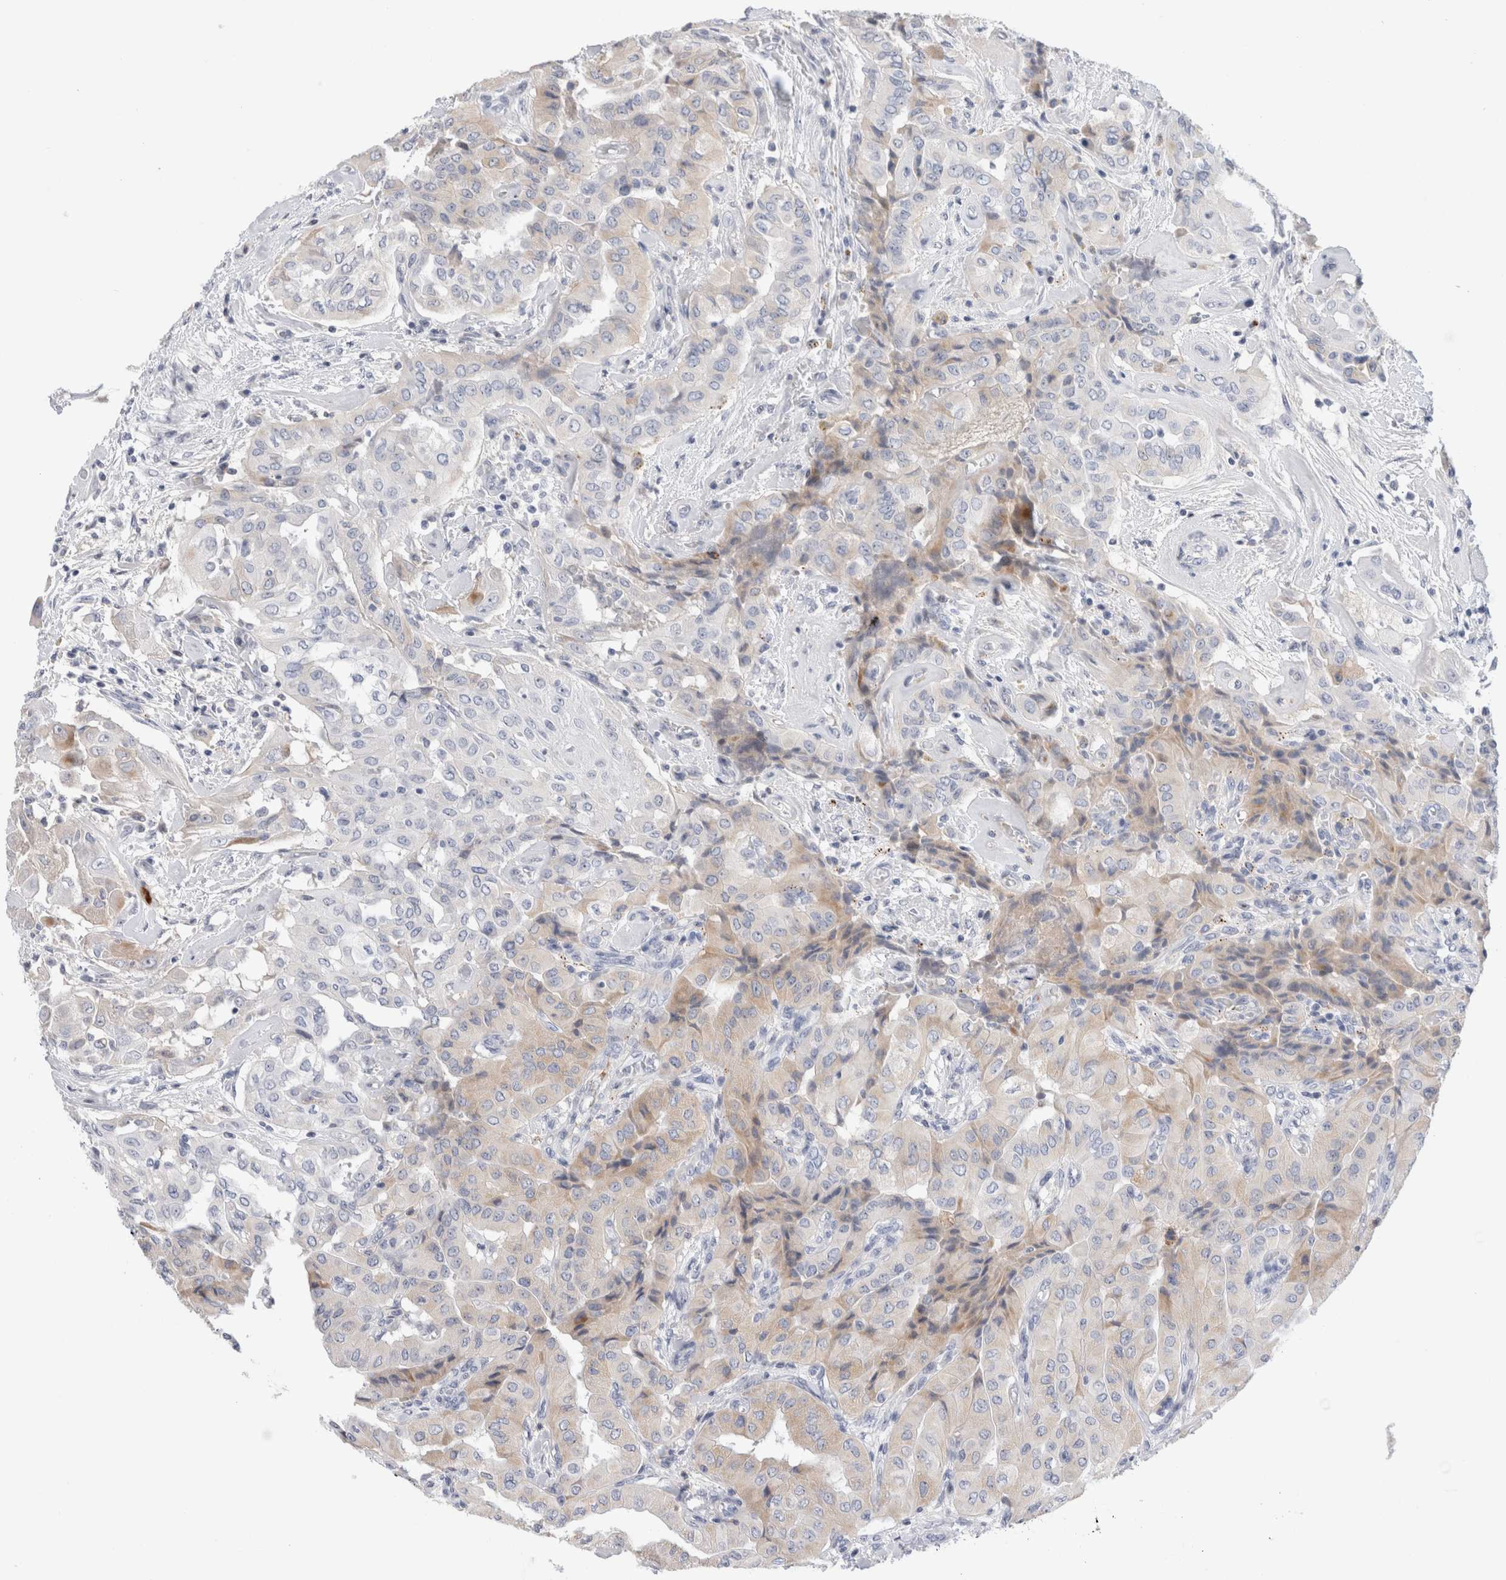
{"staining": {"intensity": "negative", "quantity": "none", "location": "none"}, "tissue": "thyroid cancer", "cell_type": "Tumor cells", "image_type": "cancer", "snomed": [{"axis": "morphology", "description": "Papillary adenocarcinoma, NOS"}, {"axis": "topography", "description": "Thyroid gland"}], "caption": "The image demonstrates no significant positivity in tumor cells of thyroid papillary adenocarcinoma.", "gene": "ECHDC2", "patient": {"sex": "female", "age": 59}}